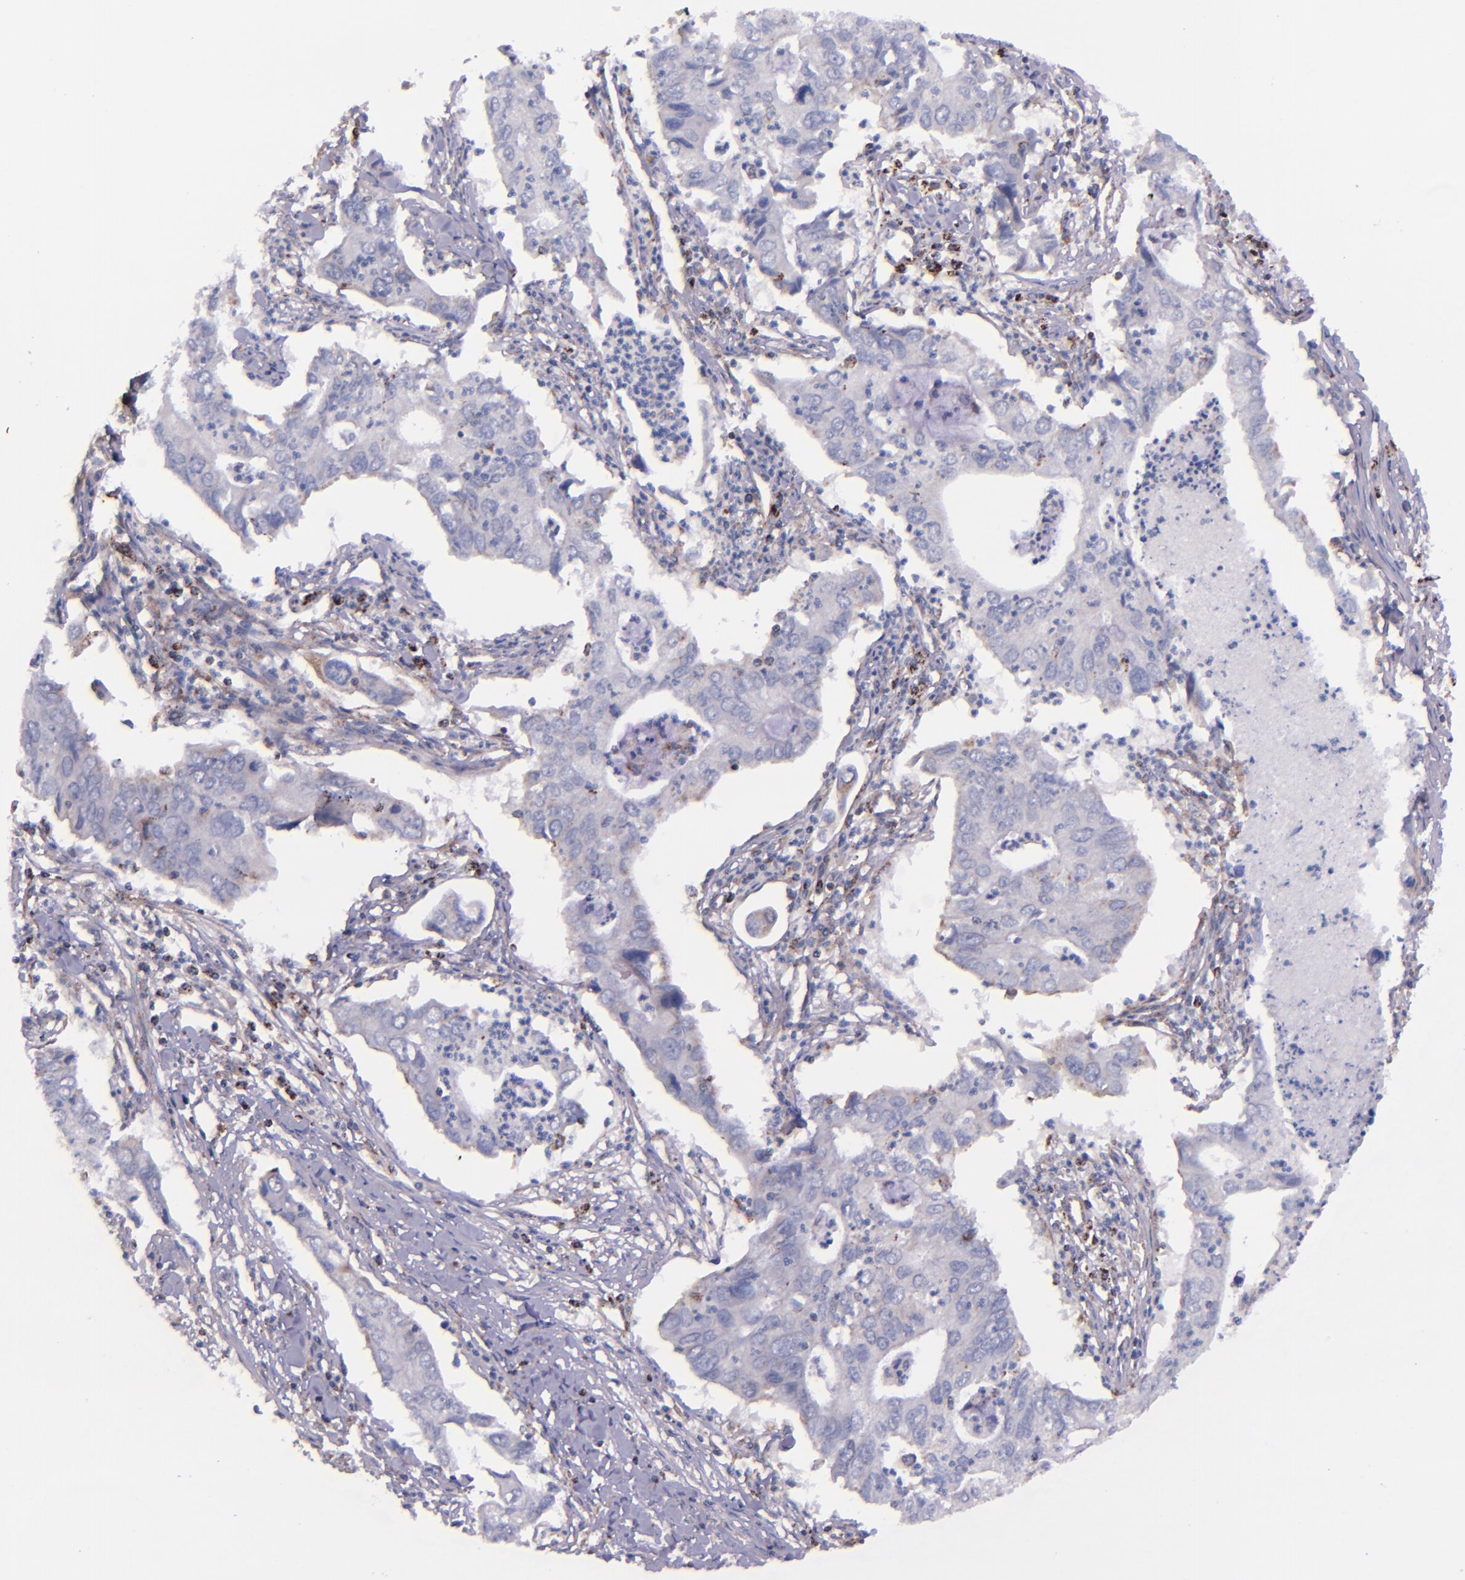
{"staining": {"intensity": "negative", "quantity": "none", "location": "none"}, "tissue": "lung cancer", "cell_type": "Tumor cells", "image_type": "cancer", "snomed": [{"axis": "morphology", "description": "Adenocarcinoma, NOS"}, {"axis": "topography", "description": "Lung"}], "caption": "A histopathology image of lung cancer (adenocarcinoma) stained for a protein demonstrates no brown staining in tumor cells.", "gene": "IDH3G", "patient": {"sex": "male", "age": 48}}